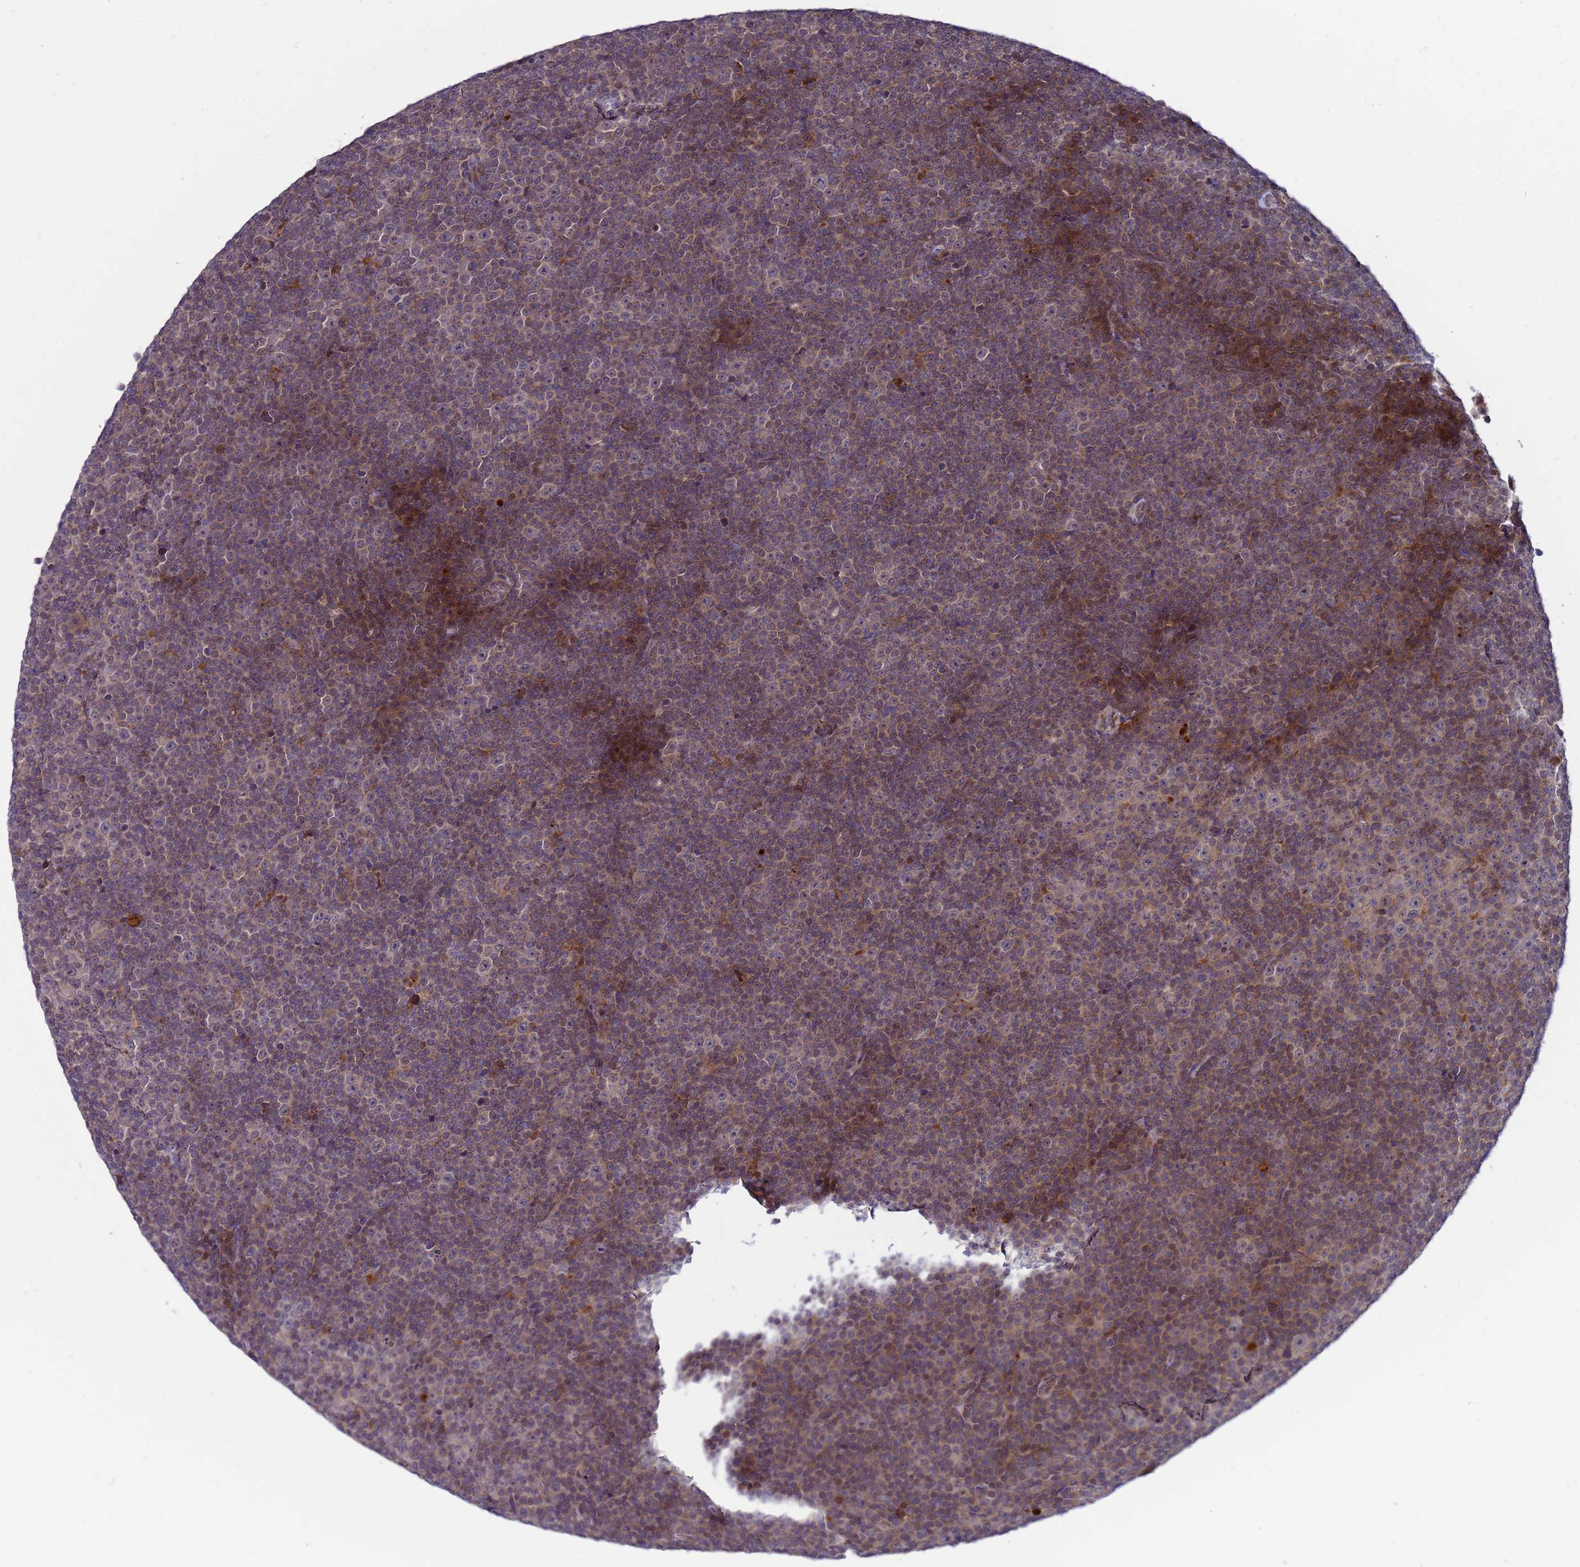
{"staining": {"intensity": "moderate", "quantity": "25%-75%", "location": "cytoplasmic/membranous"}, "tissue": "lymphoma", "cell_type": "Tumor cells", "image_type": "cancer", "snomed": [{"axis": "morphology", "description": "Malignant lymphoma, non-Hodgkin's type, Low grade"}, {"axis": "topography", "description": "Lymph node"}], "caption": "The photomicrograph reveals immunohistochemical staining of malignant lymphoma, non-Hodgkin's type (low-grade). There is moderate cytoplasmic/membranous expression is present in about 25%-75% of tumor cells.", "gene": "C12orf43", "patient": {"sex": "female", "age": 67}}